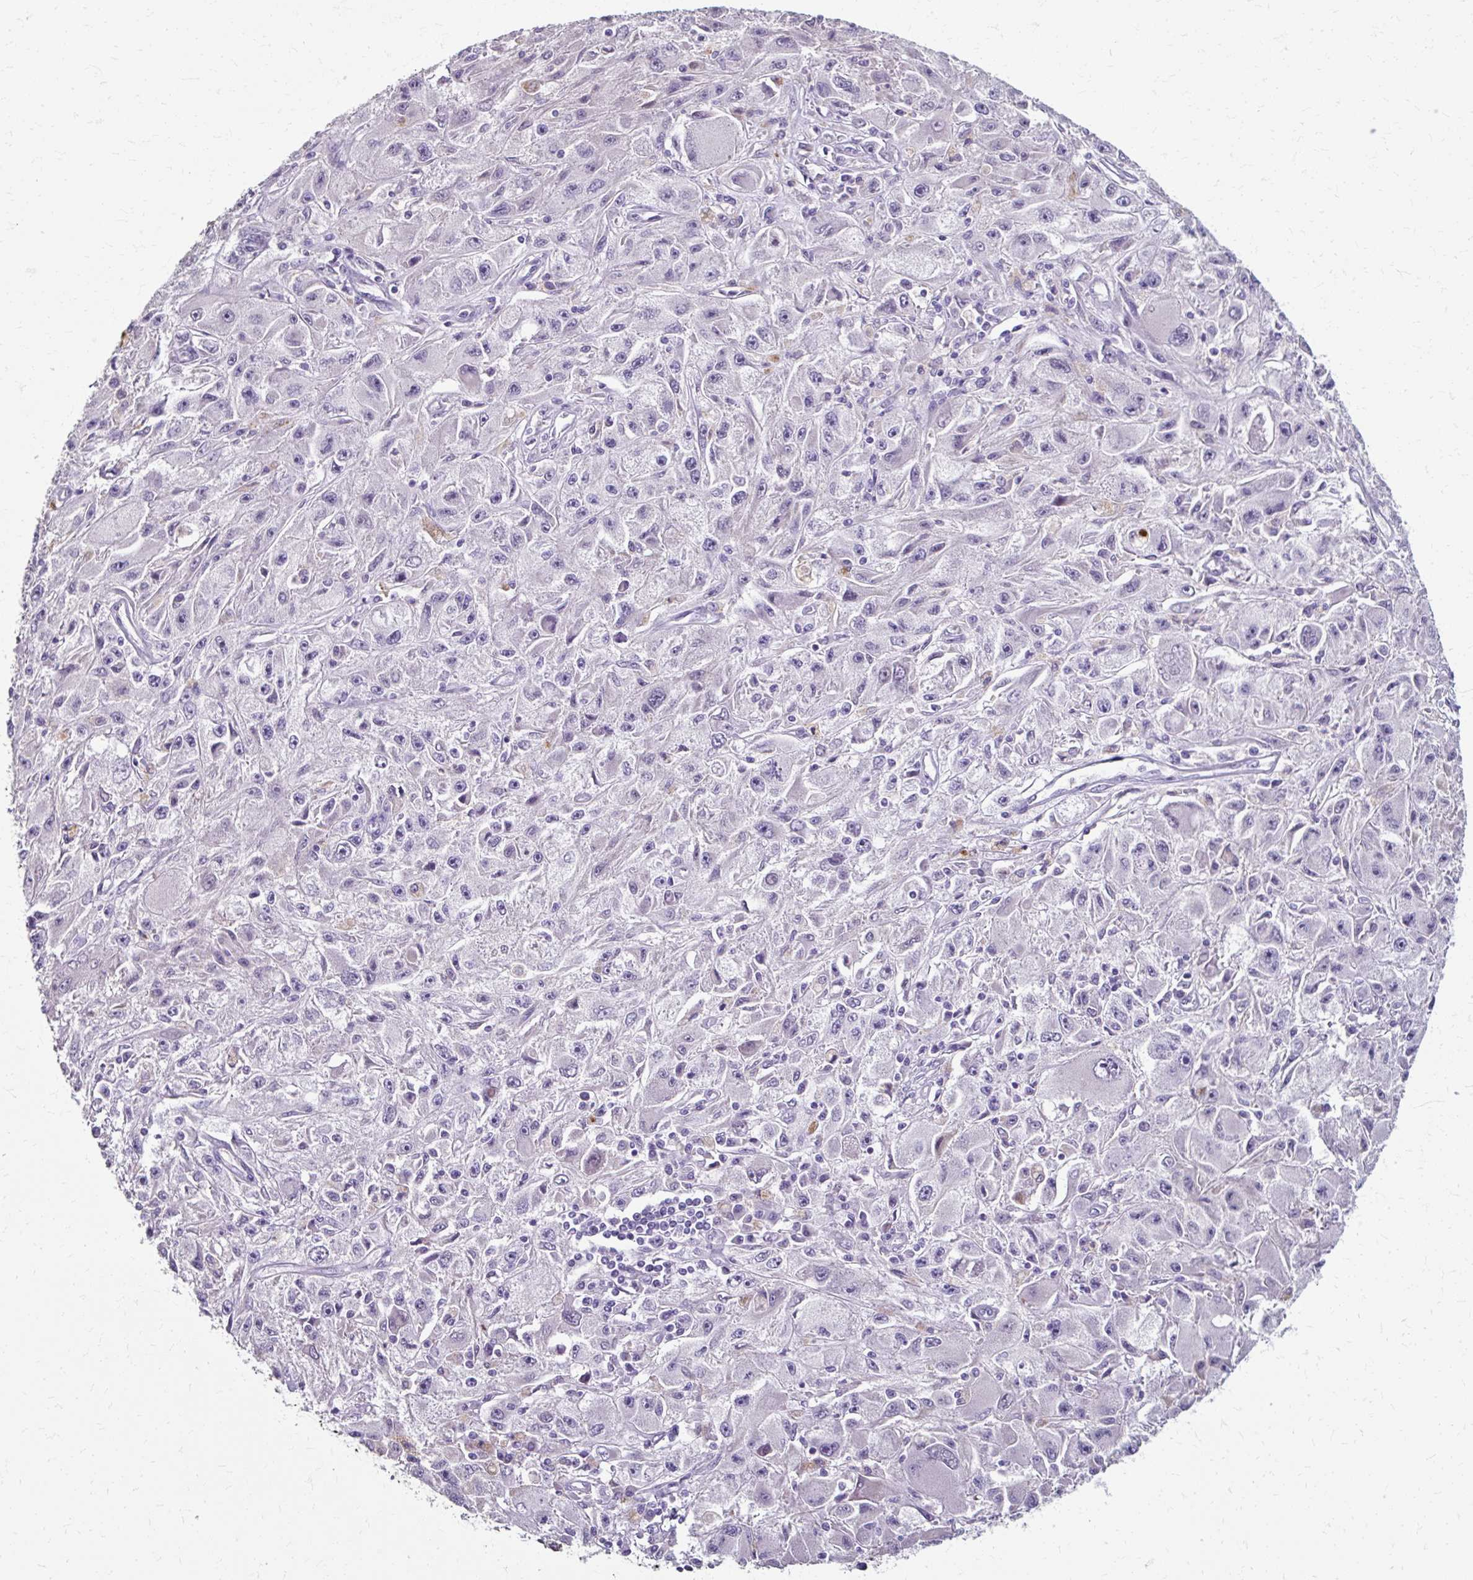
{"staining": {"intensity": "negative", "quantity": "none", "location": "none"}, "tissue": "melanoma", "cell_type": "Tumor cells", "image_type": "cancer", "snomed": [{"axis": "morphology", "description": "Malignant melanoma, Metastatic site"}, {"axis": "topography", "description": "Skin"}], "caption": "This is a photomicrograph of IHC staining of malignant melanoma (metastatic site), which shows no staining in tumor cells.", "gene": "KLHL24", "patient": {"sex": "male", "age": 53}}